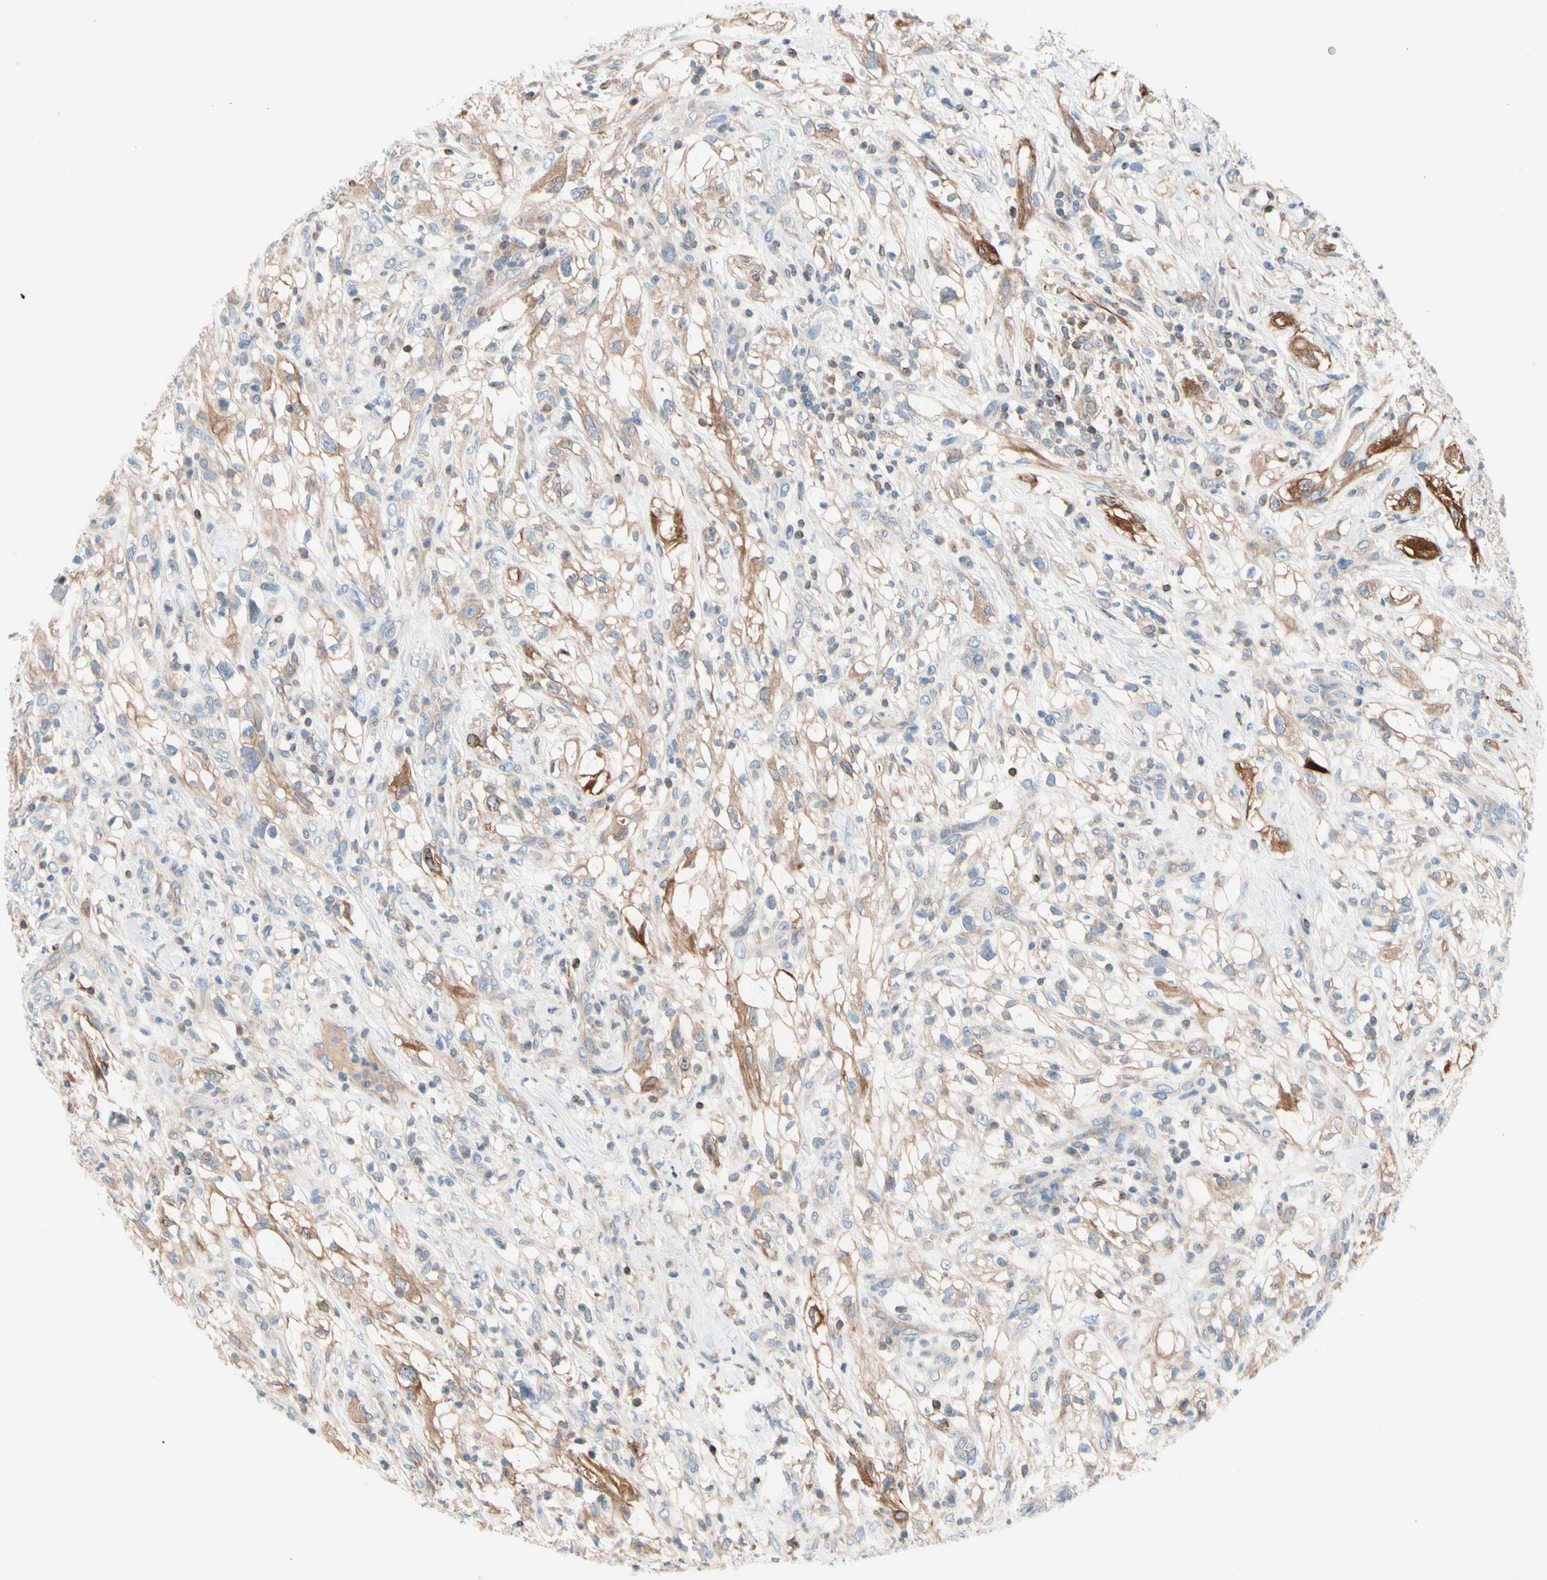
{"staining": {"intensity": "weak", "quantity": ">75%", "location": "cytoplasmic/membranous"}, "tissue": "renal cancer", "cell_type": "Tumor cells", "image_type": "cancer", "snomed": [{"axis": "morphology", "description": "Adenocarcinoma, NOS"}, {"axis": "topography", "description": "Kidney"}], "caption": "This is an image of IHC staining of adenocarcinoma (renal), which shows weak staining in the cytoplasmic/membranous of tumor cells.", "gene": "MAP3K3", "patient": {"sex": "female", "age": 60}}